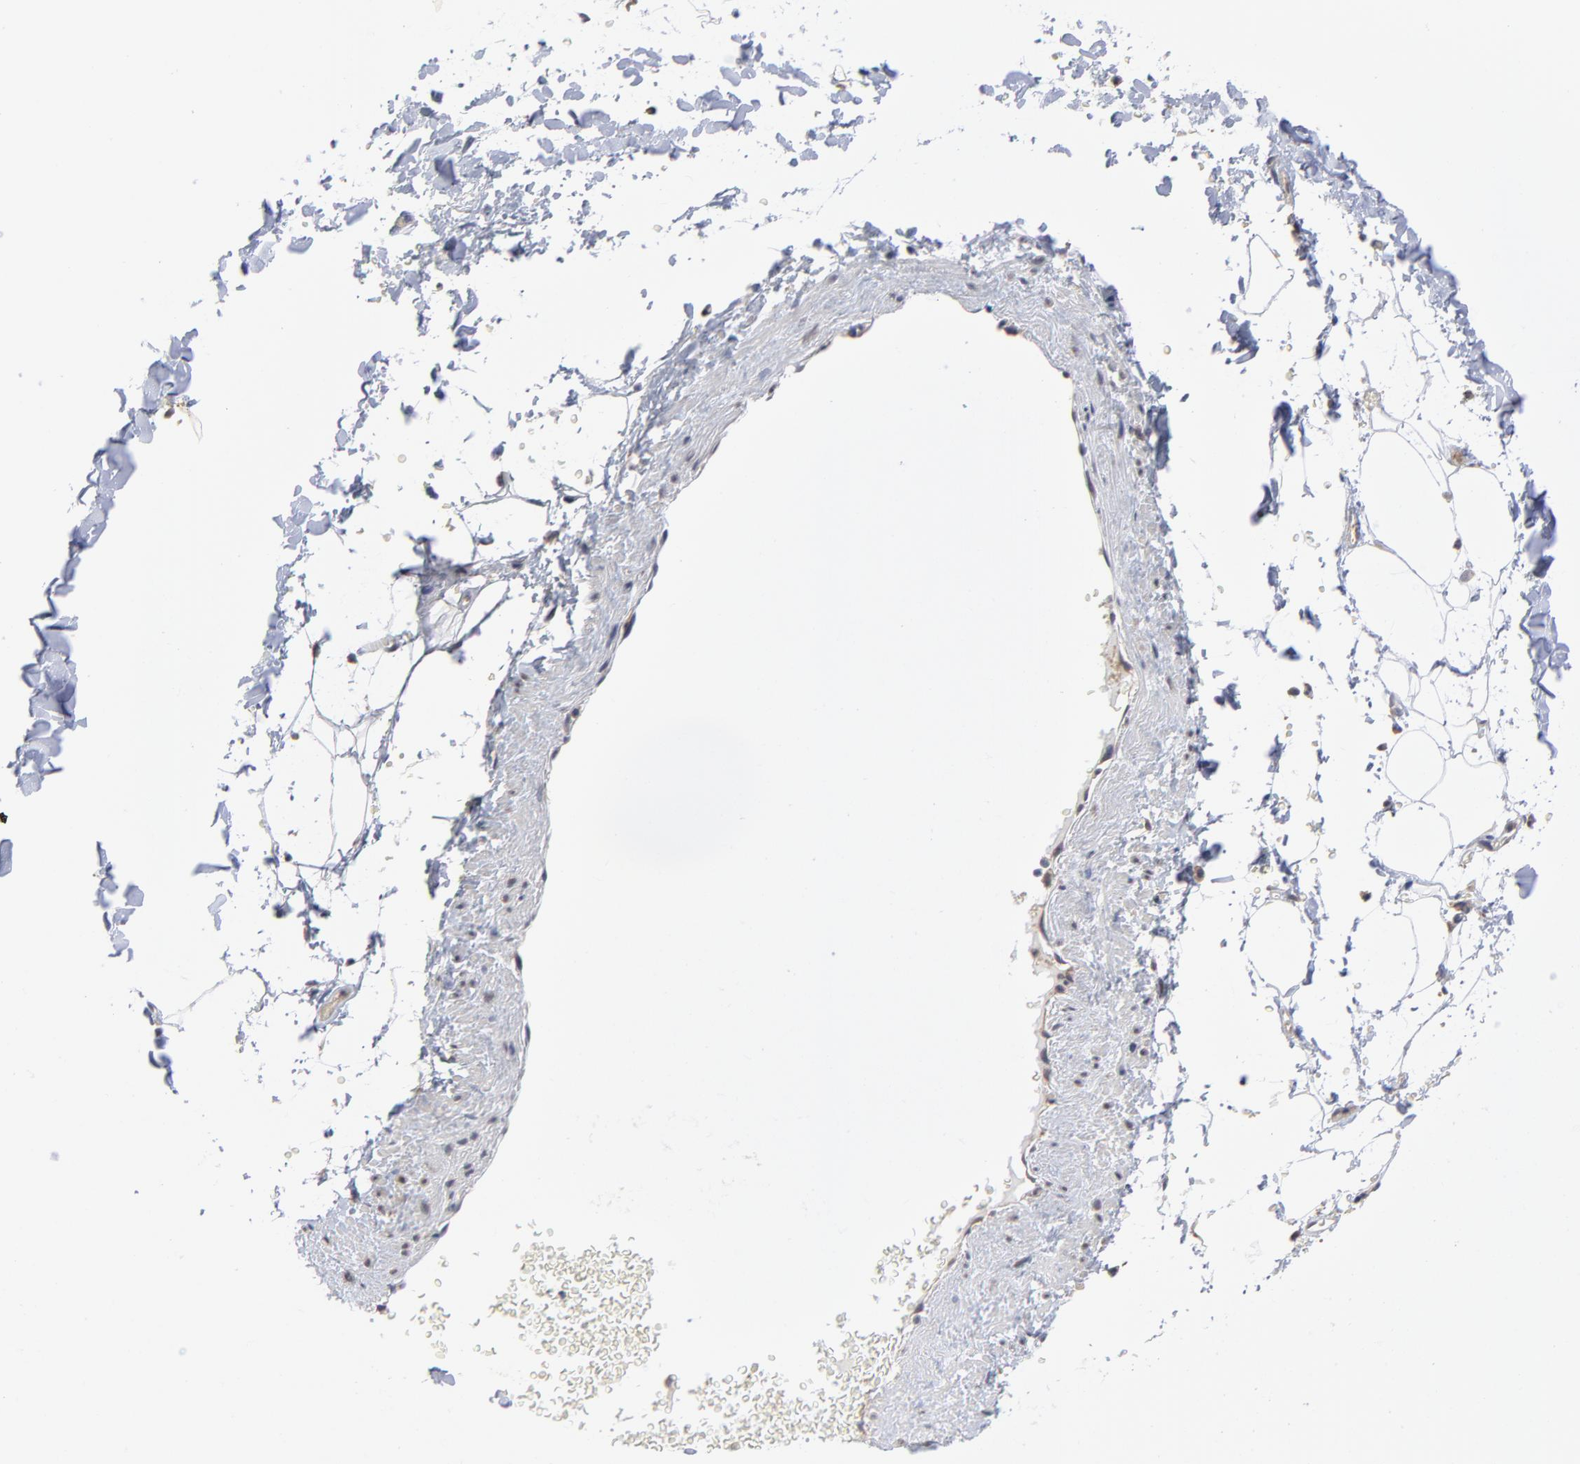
{"staining": {"intensity": "negative", "quantity": "none", "location": "none"}, "tissue": "adipose tissue", "cell_type": "Adipocytes", "image_type": "normal", "snomed": [{"axis": "morphology", "description": "Normal tissue, NOS"}, {"axis": "topography", "description": "Soft tissue"}], "caption": "Immunohistochemistry (IHC) photomicrograph of unremarkable human adipose tissue stained for a protein (brown), which exhibits no staining in adipocytes.", "gene": "ZNF157", "patient": {"sex": "male", "age": 72}}